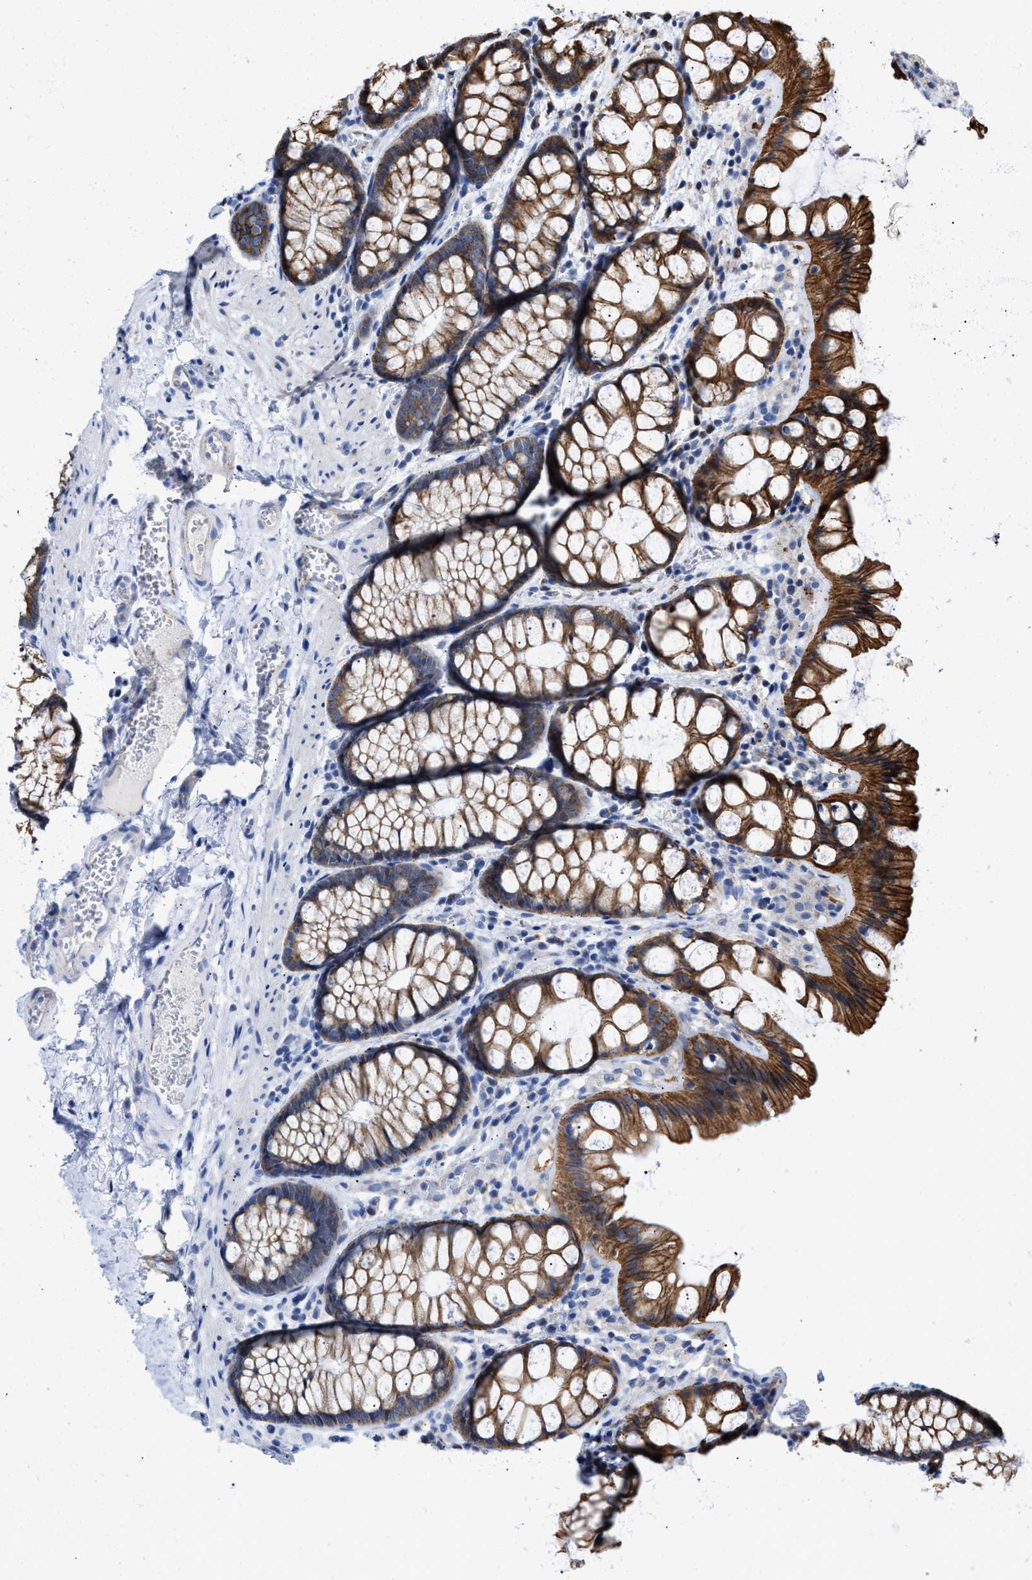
{"staining": {"intensity": "weak", "quantity": ">75%", "location": "cytoplasmic/membranous"}, "tissue": "colon", "cell_type": "Endothelial cells", "image_type": "normal", "snomed": [{"axis": "morphology", "description": "Normal tissue, NOS"}, {"axis": "topography", "description": "Colon"}], "caption": "Protein expression by IHC shows weak cytoplasmic/membranous expression in about >75% of endothelial cells in normal colon.", "gene": "JAG1", "patient": {"sex": "male", "age": 47}}